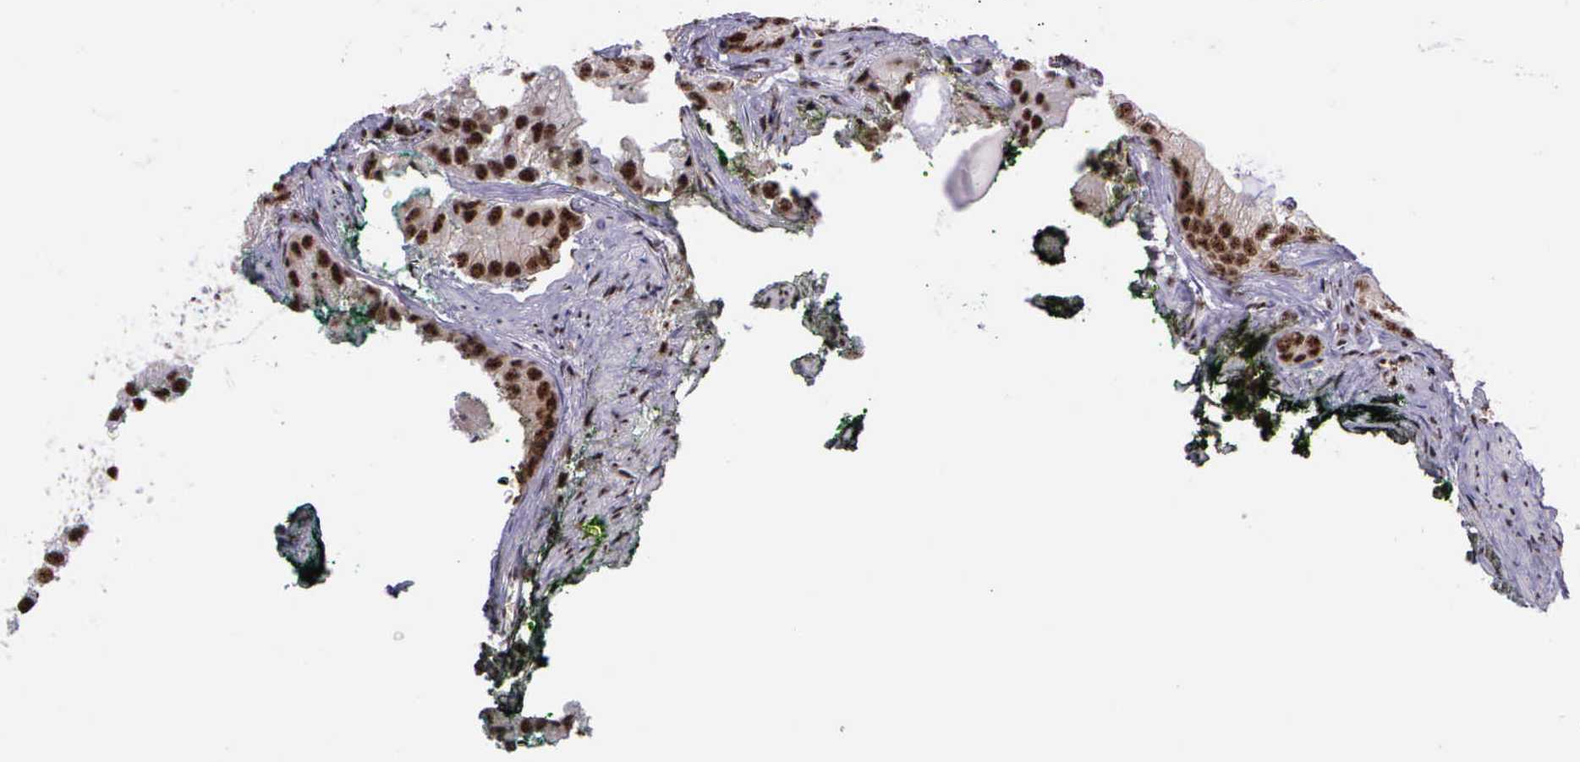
{"staining": {"intensity": "moderate", "quantity": ">75%", "location": "nuclear"}, "tissue": "prostate cancer", "cell_type": "Tumor cells", "image_type": "cancer", "snomed": [{"axis": "morphology", "description": "Adenocarcinoma, Low grade"}, {"axis": "topography", "description": "Prostate"}], "caption": "Immunohistochemistry (IHC) micrograph of neoplastic tissue: human prostate cancer (low-grade adenocarcinoma) stained using immunohistochemistry (IHC) reveals medium levels of moderate protein expression localized specifically in the nuclear of tumor cells, appearing as a nuclear brown color.", "gene": "FAM47A", "patient": {"sex": "male", "age": 71}}